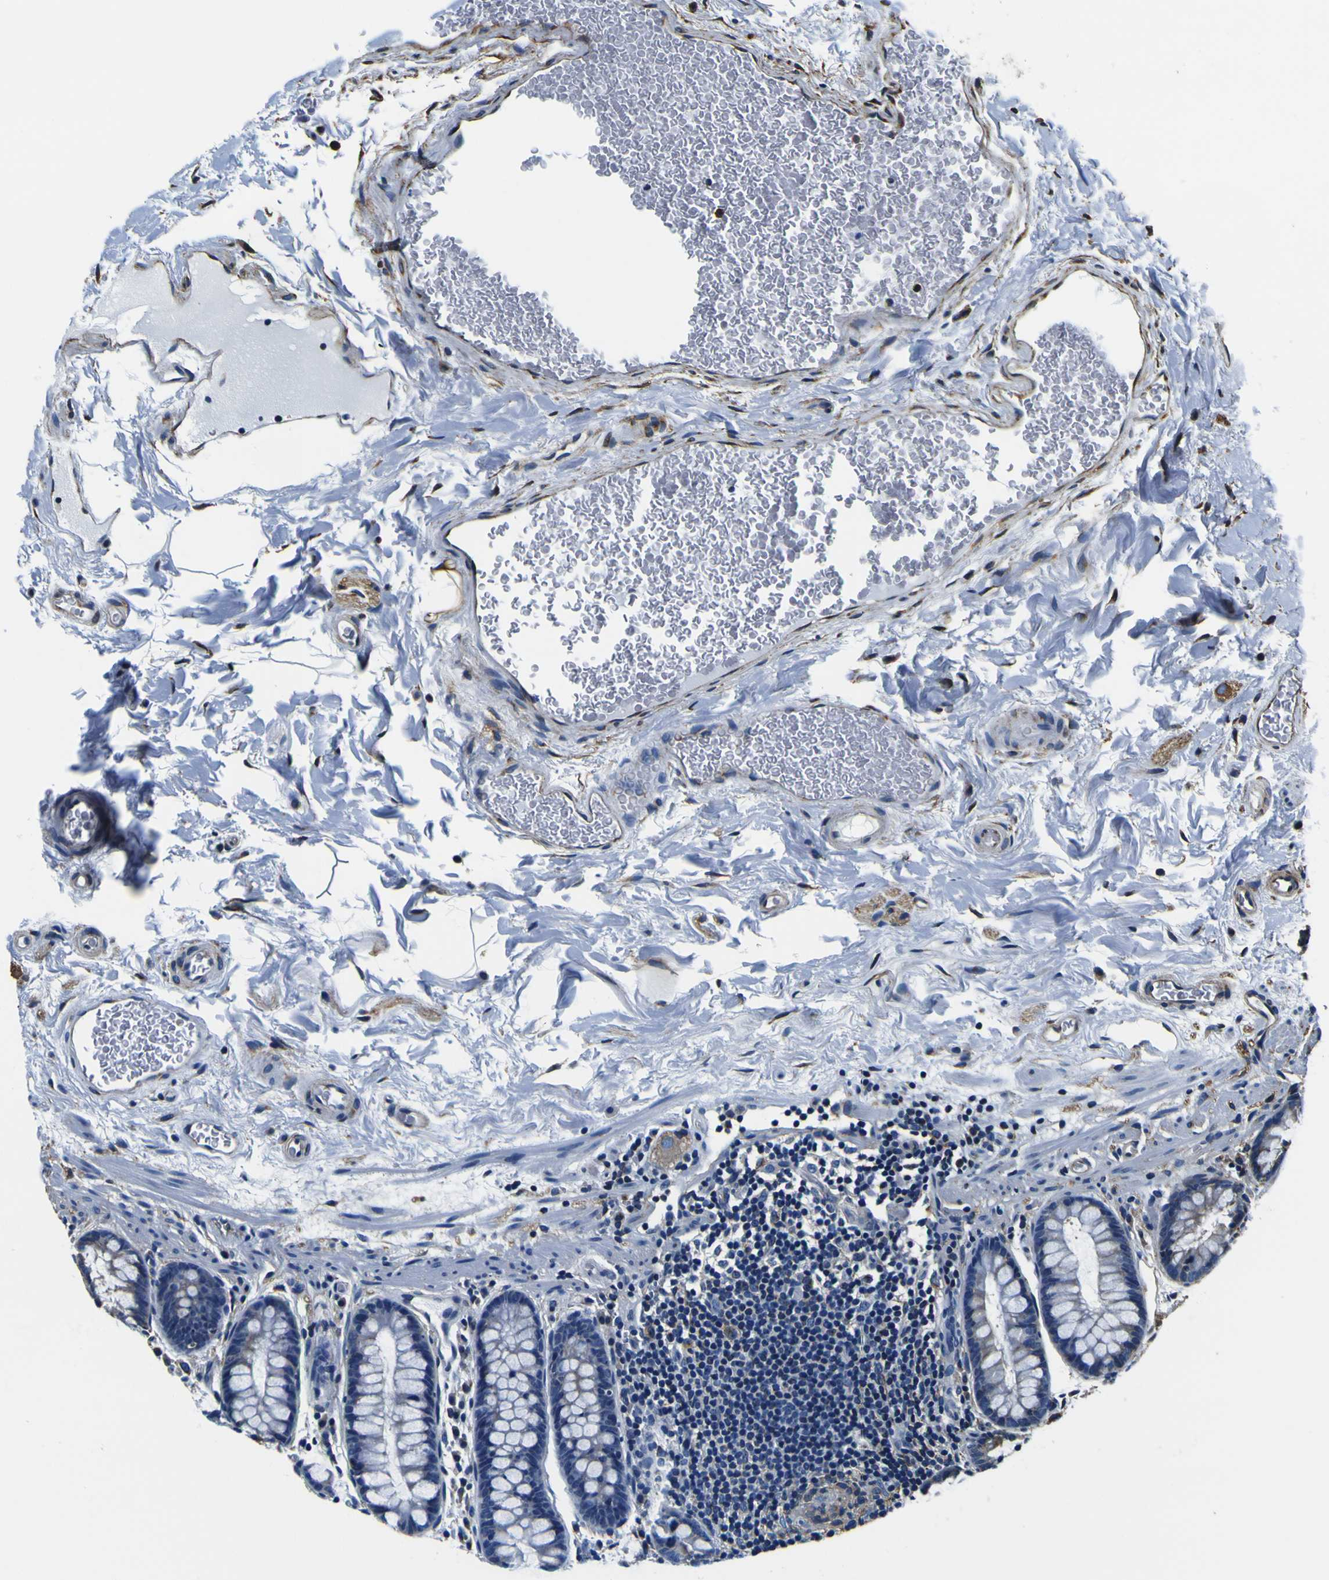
{"staining": {"intensity": "moderate", "quantity": "25%-75%", "location": "cytoplasmic/membranous"}, "tissue": "colon", "cell_type": "Endothelial cells", "image_type": "normal", "snomed": [{"axis": "morphology", "description": "Normal tissue, NOS"}, {"axis": "topography", "description": "Colon"}], "caption": "Protein staining by immunohistochemistry displays moderate cytoplasmic/membranous expression in about 25%-75% of endothelial cells in unremarkable colon. The staining is performed using DAB brown chromogen to label protein expression. The nuclei are counter-stained blue using hematoxylin.", "gene": "TUBA1B", "patient": {"sex": "female", "age": 80}}